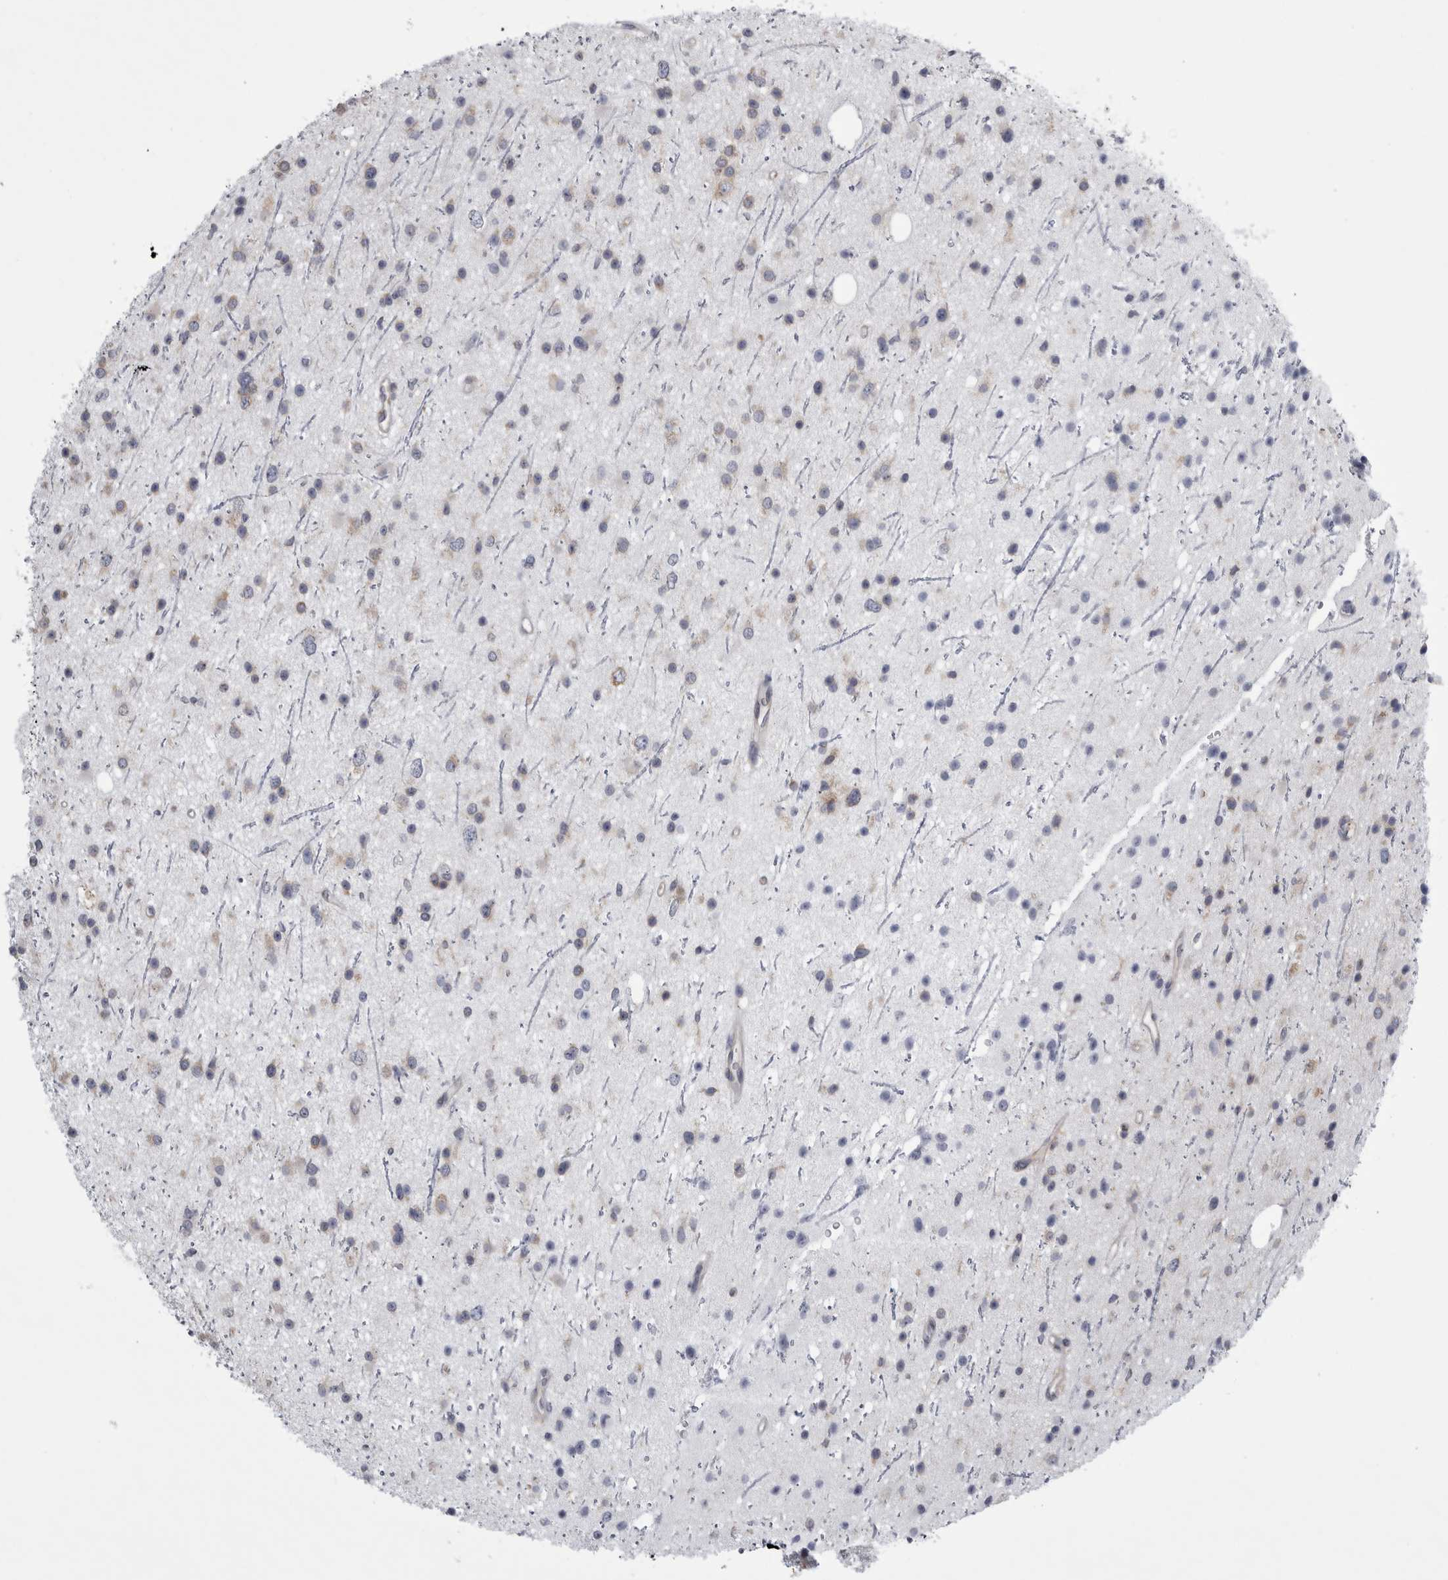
{"staining": {"intensity": "weak", "quantity": "25%-75%", "location": "cytoplasmic/membranous"}, "tissue": "glioma", "cell_type": "Tumor cells", "image_type": "cancer", "snomed": [{"axis": "morphology", "description": "Glioma, malignant, Low grade"}, {"axis": "topography", "description": "Cerebral cortex"}], "caption": "An immunohistochemistry image of tumor tissue is shown. Protein staining in brown highlights weak cytoplasmic/membranous positivity in malignant glioma (low-grade) within tumor cells.", "gene": "PRRC2C", "patient": {"sex": "female", "age": 39}}